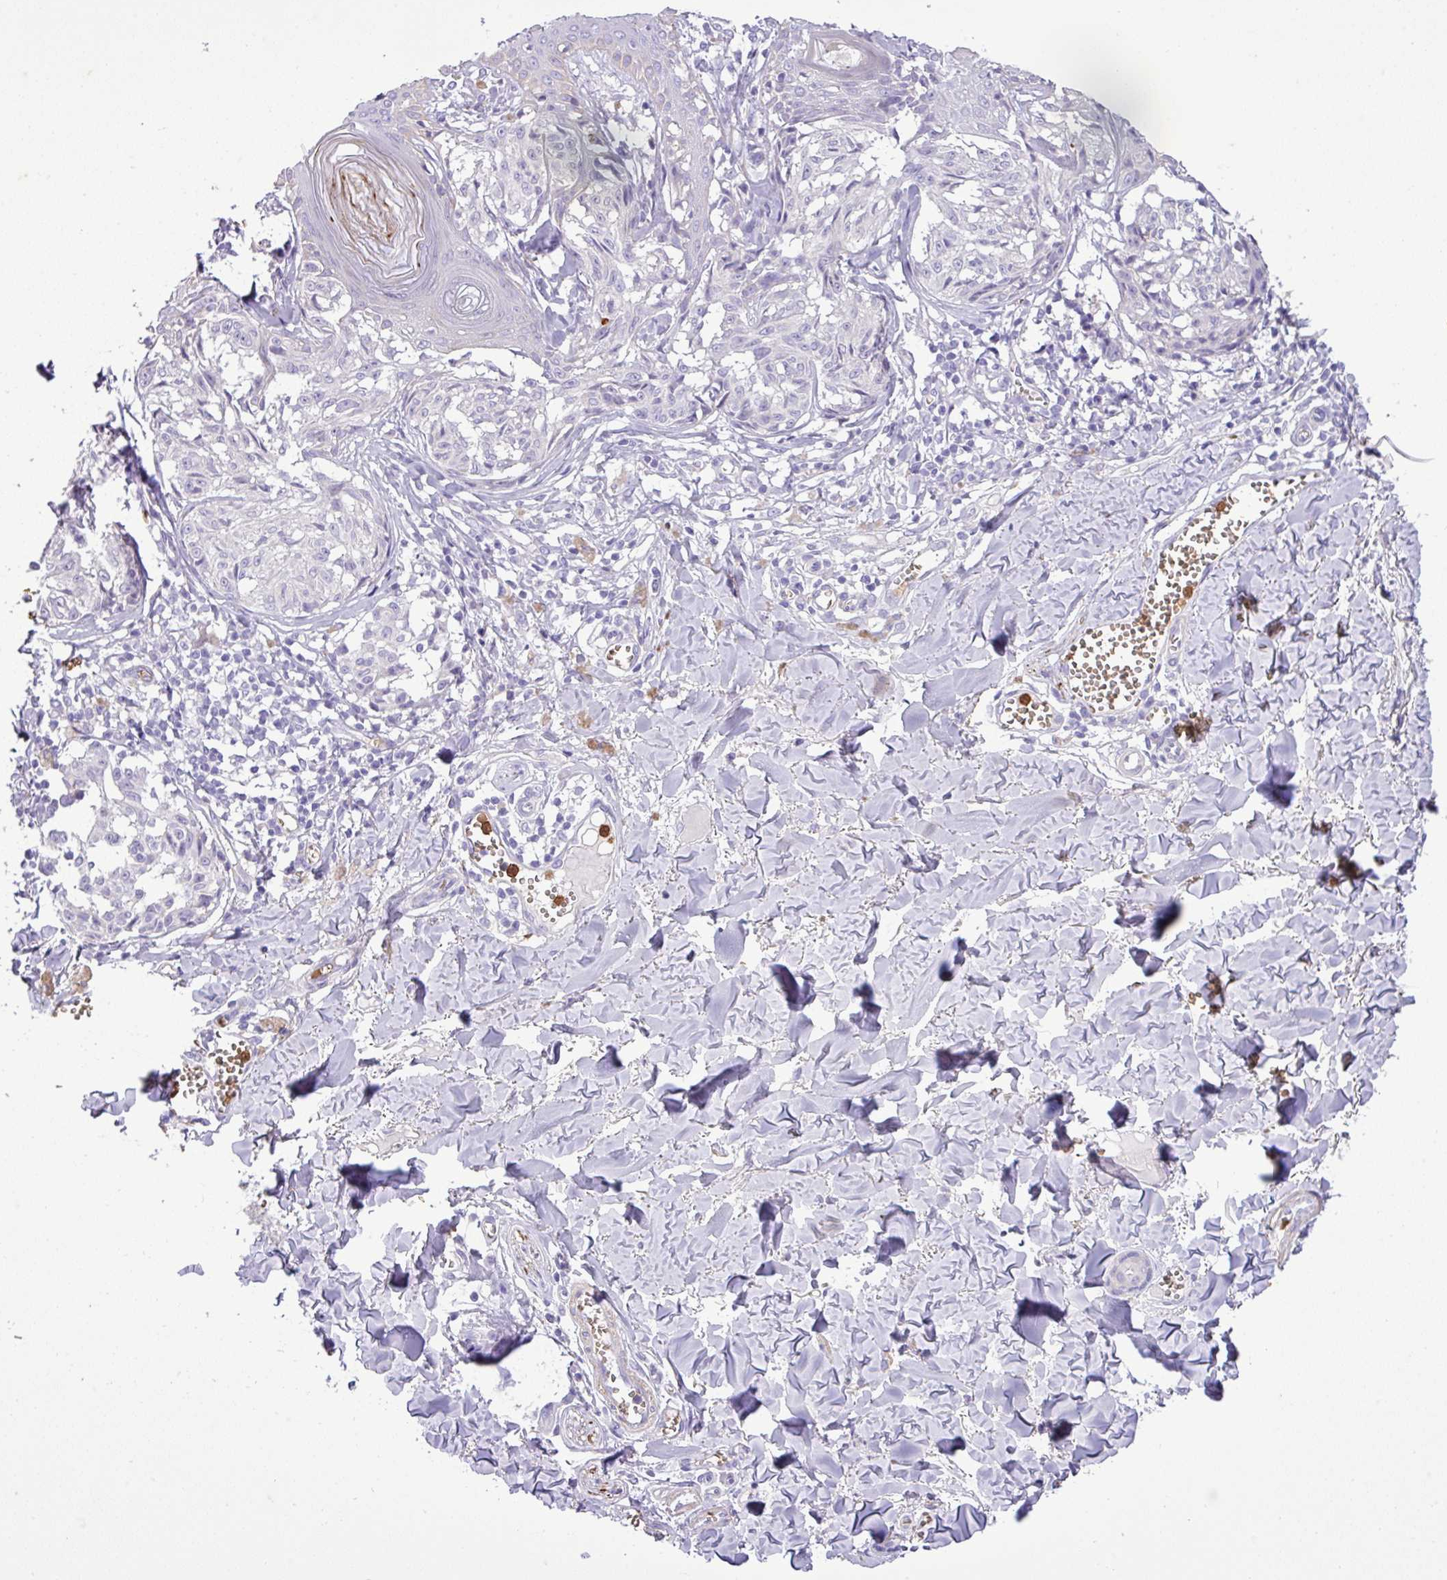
{"staining": {"intensity": "negative", "quantity": "none", "location": "none"}, "tissue": "melanoma", "cell_type": "Tumor cells", "image_type": "cancer", "snomed": [{"axis": "morphology", "description": "Malignant melanoma, NOS"}, {"axis": "topography", "description": "Skin"}], "caption": "An immunohistochemistry histopathology image of malignant melanoma is shown. There is no staining in tumor cells of malignant melanoma.", "gene": "MGAT4B", "patient": {"sex": "female", "age": 43}}